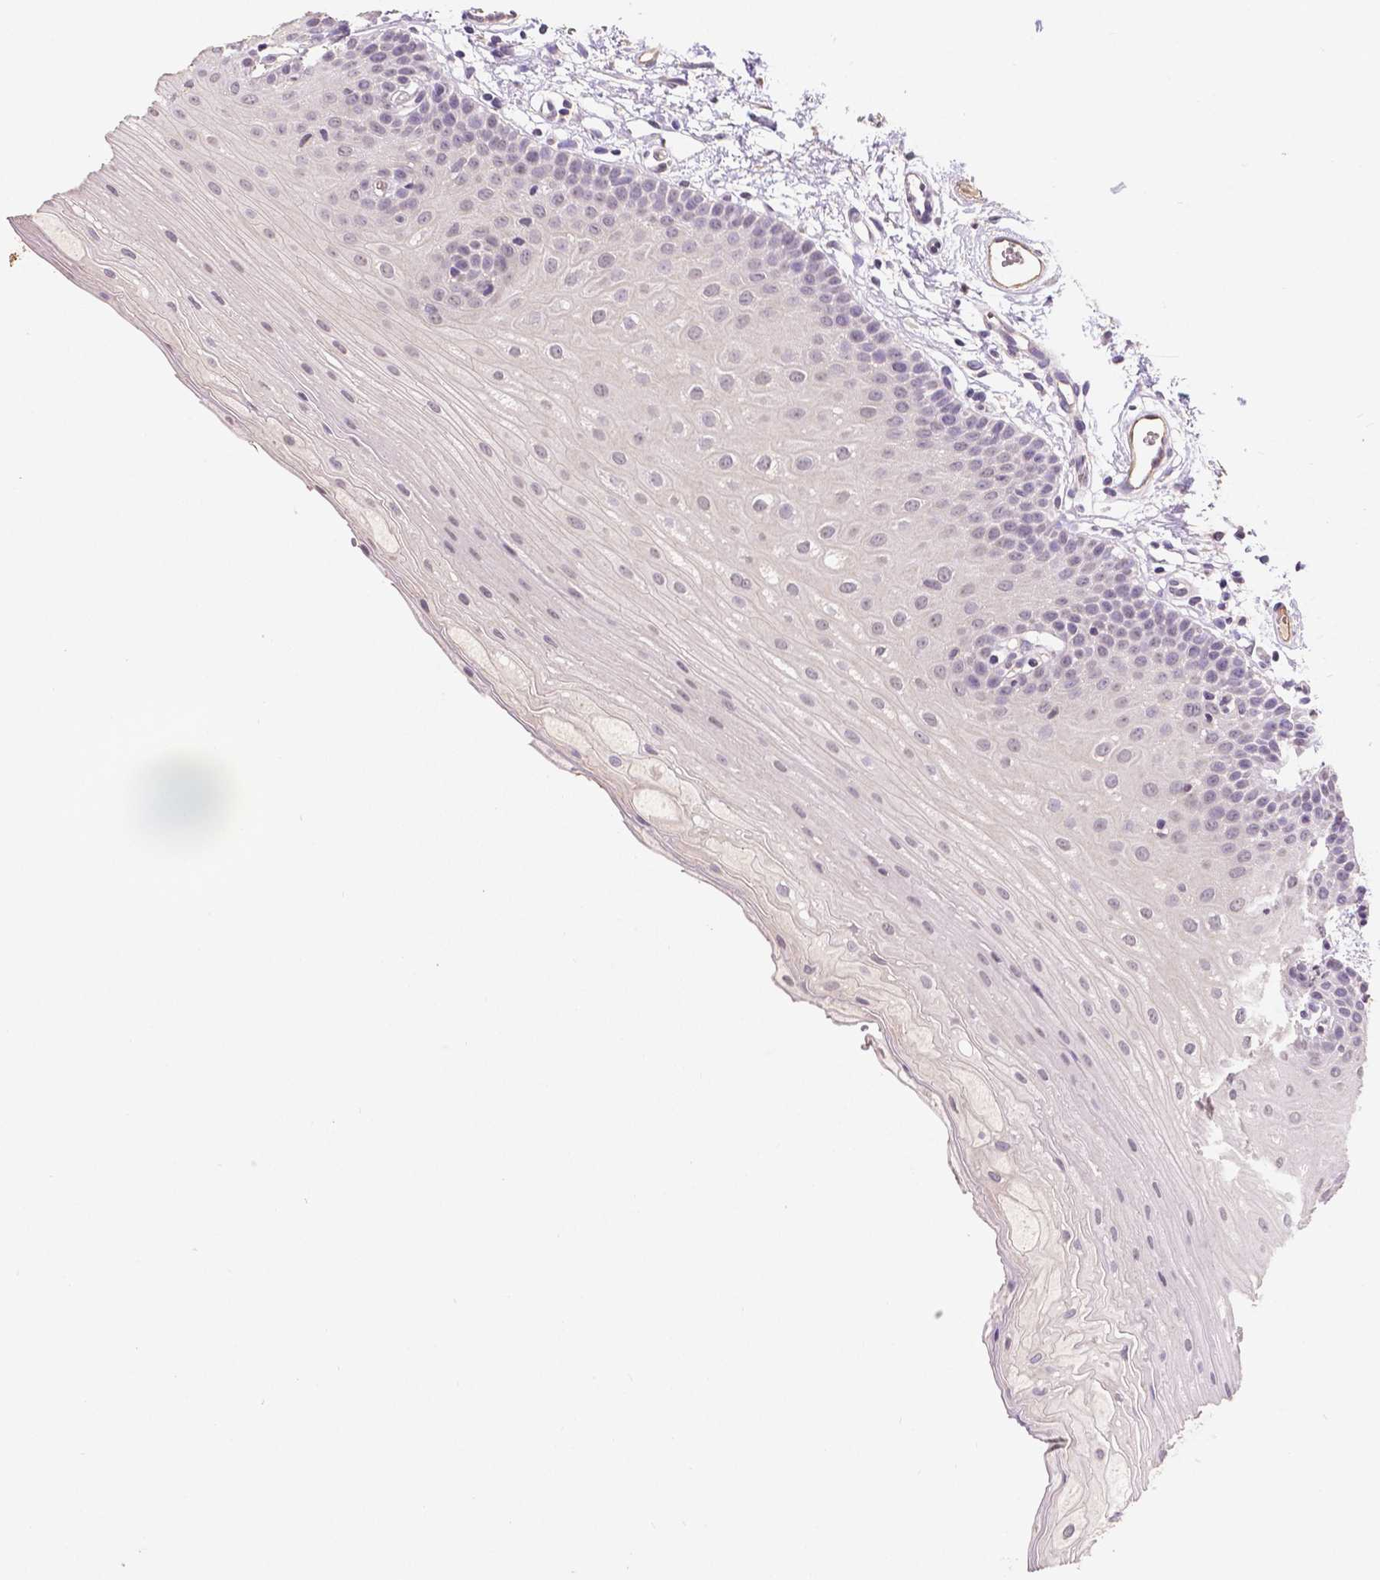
{"staining": {"intensity": "negative", "quantity": "none", "location": "none"}, "tissue": "oral mucosa", "cell_type": "Squamous epithelial cells", "image_type": "normal", "snomed": [{"axis": "morphology", "description": "Normal tissue, NOS"}, {"axis": "morphology", "description": "Adenocarcinoma, NOS"}, {"axis": "topography", "description": "Oral tissue"}, {"axis": "topography", "description": "Head-Neck"}], "caption": "Immunohistochemistry of unremarkable oral mucosa exhibits no expression in squamous epithelial cells.", "gene": "ELAVL2", "patient": {"sex": "female", "age": 57}}